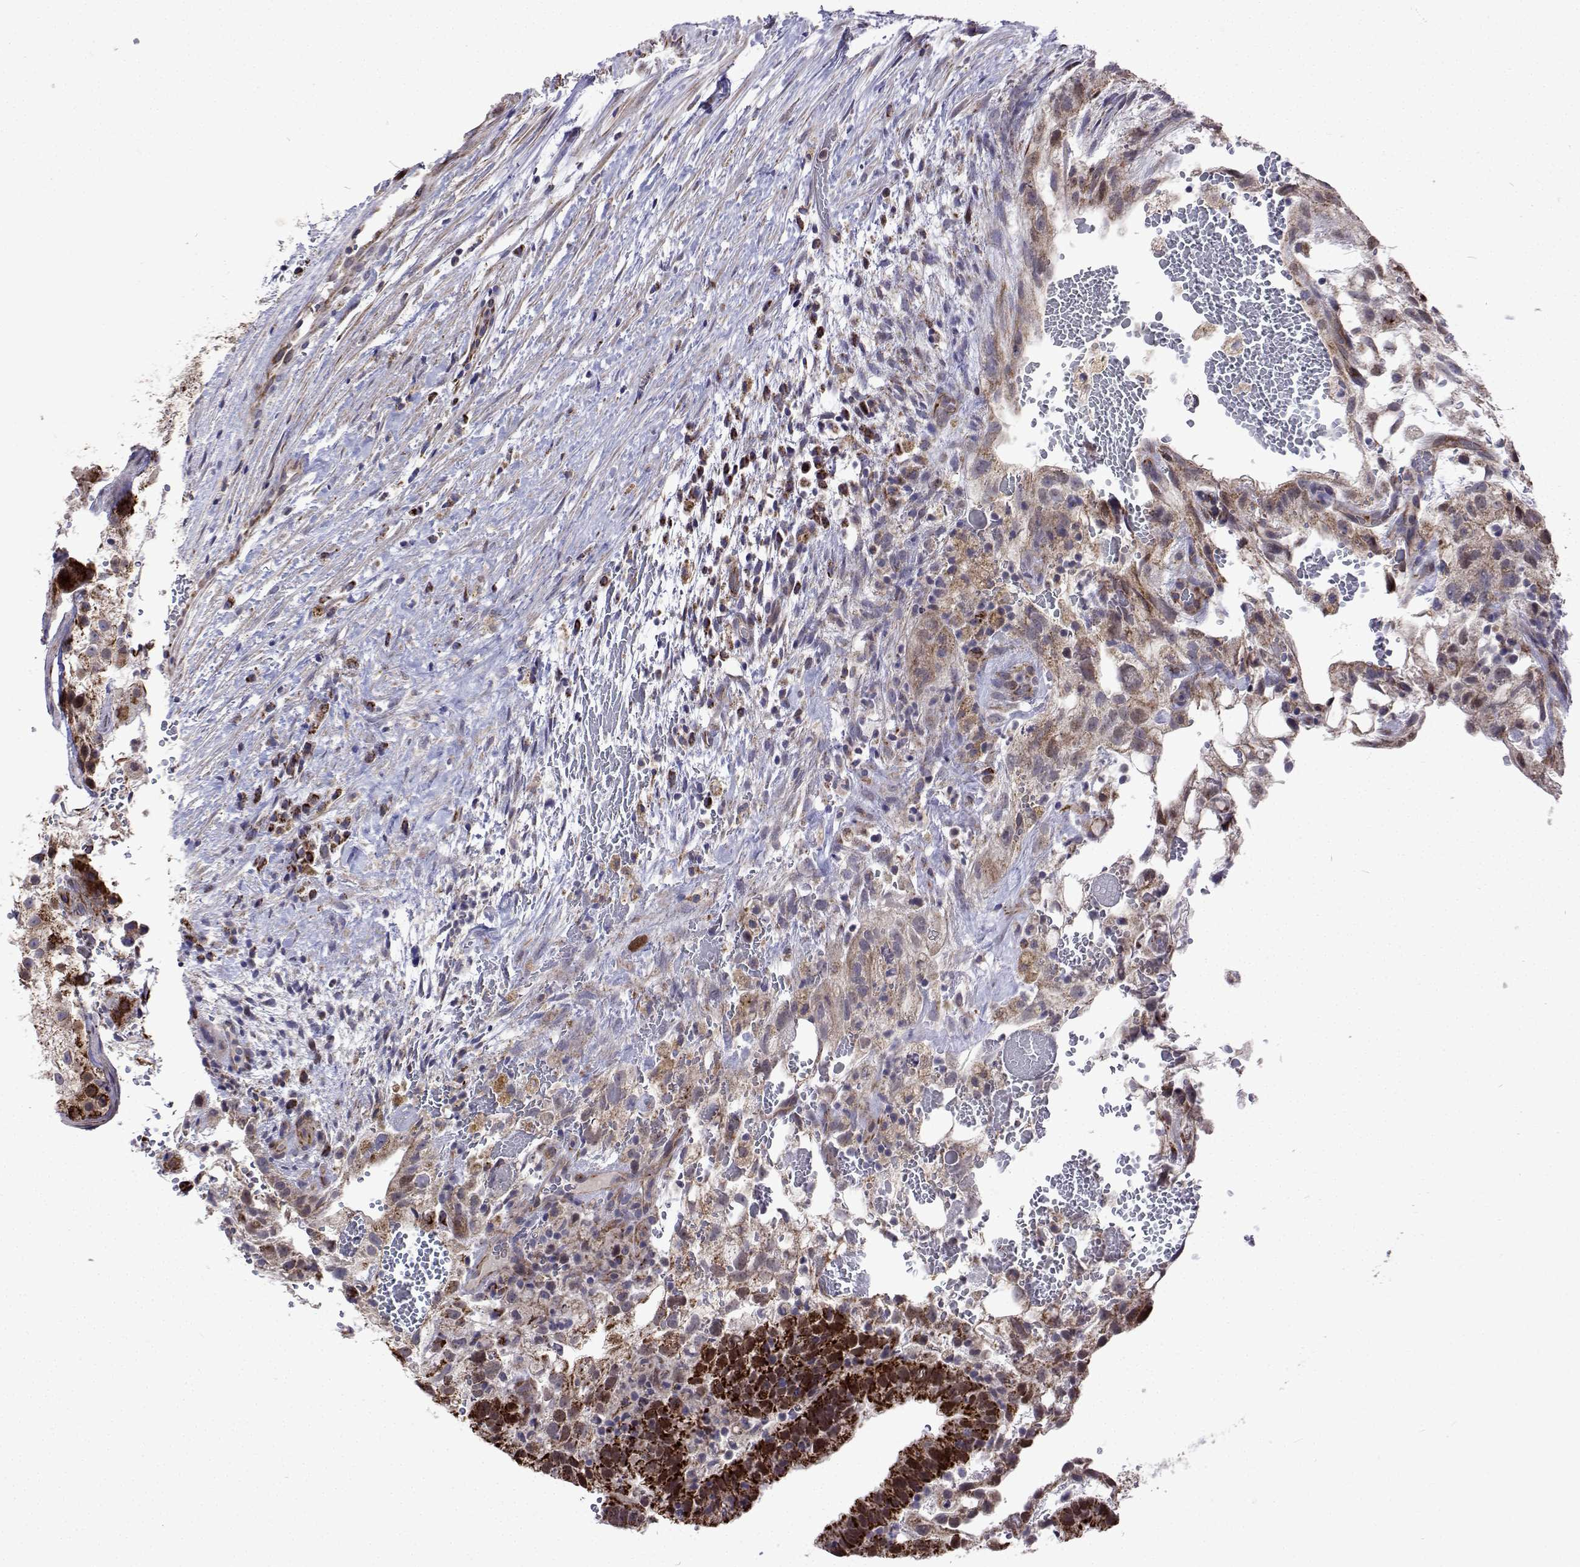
{"staining": {"intensity": "strong", "quantity": "25%-75%", "location": "cytoplasmic/membranous"}, "tissue": "testis cancer", "cell_type": "Tumor cells", "image_type": "cancer", "snomed": [{"axis": "morphology", "description": "Normal tissue, NOS"}, {"axis": "morphology", "description": "Carcinoma, Embryonal, NOS"}, {"axis": "topography", "description": "Testis"}], "caption": "Testis embryonal carcinoma tissue reveals strong cytoplasmic/membranous staining in approximately 25%-75% of tumor cells Using DAB (3,3'-diaminobenzidine) (brown) and hematoxylin (blue) stains, captured at high magnification using brightfield microscopy.", "gene": "DHTKD1", "patient": {"sex": "male", "age": 32}}